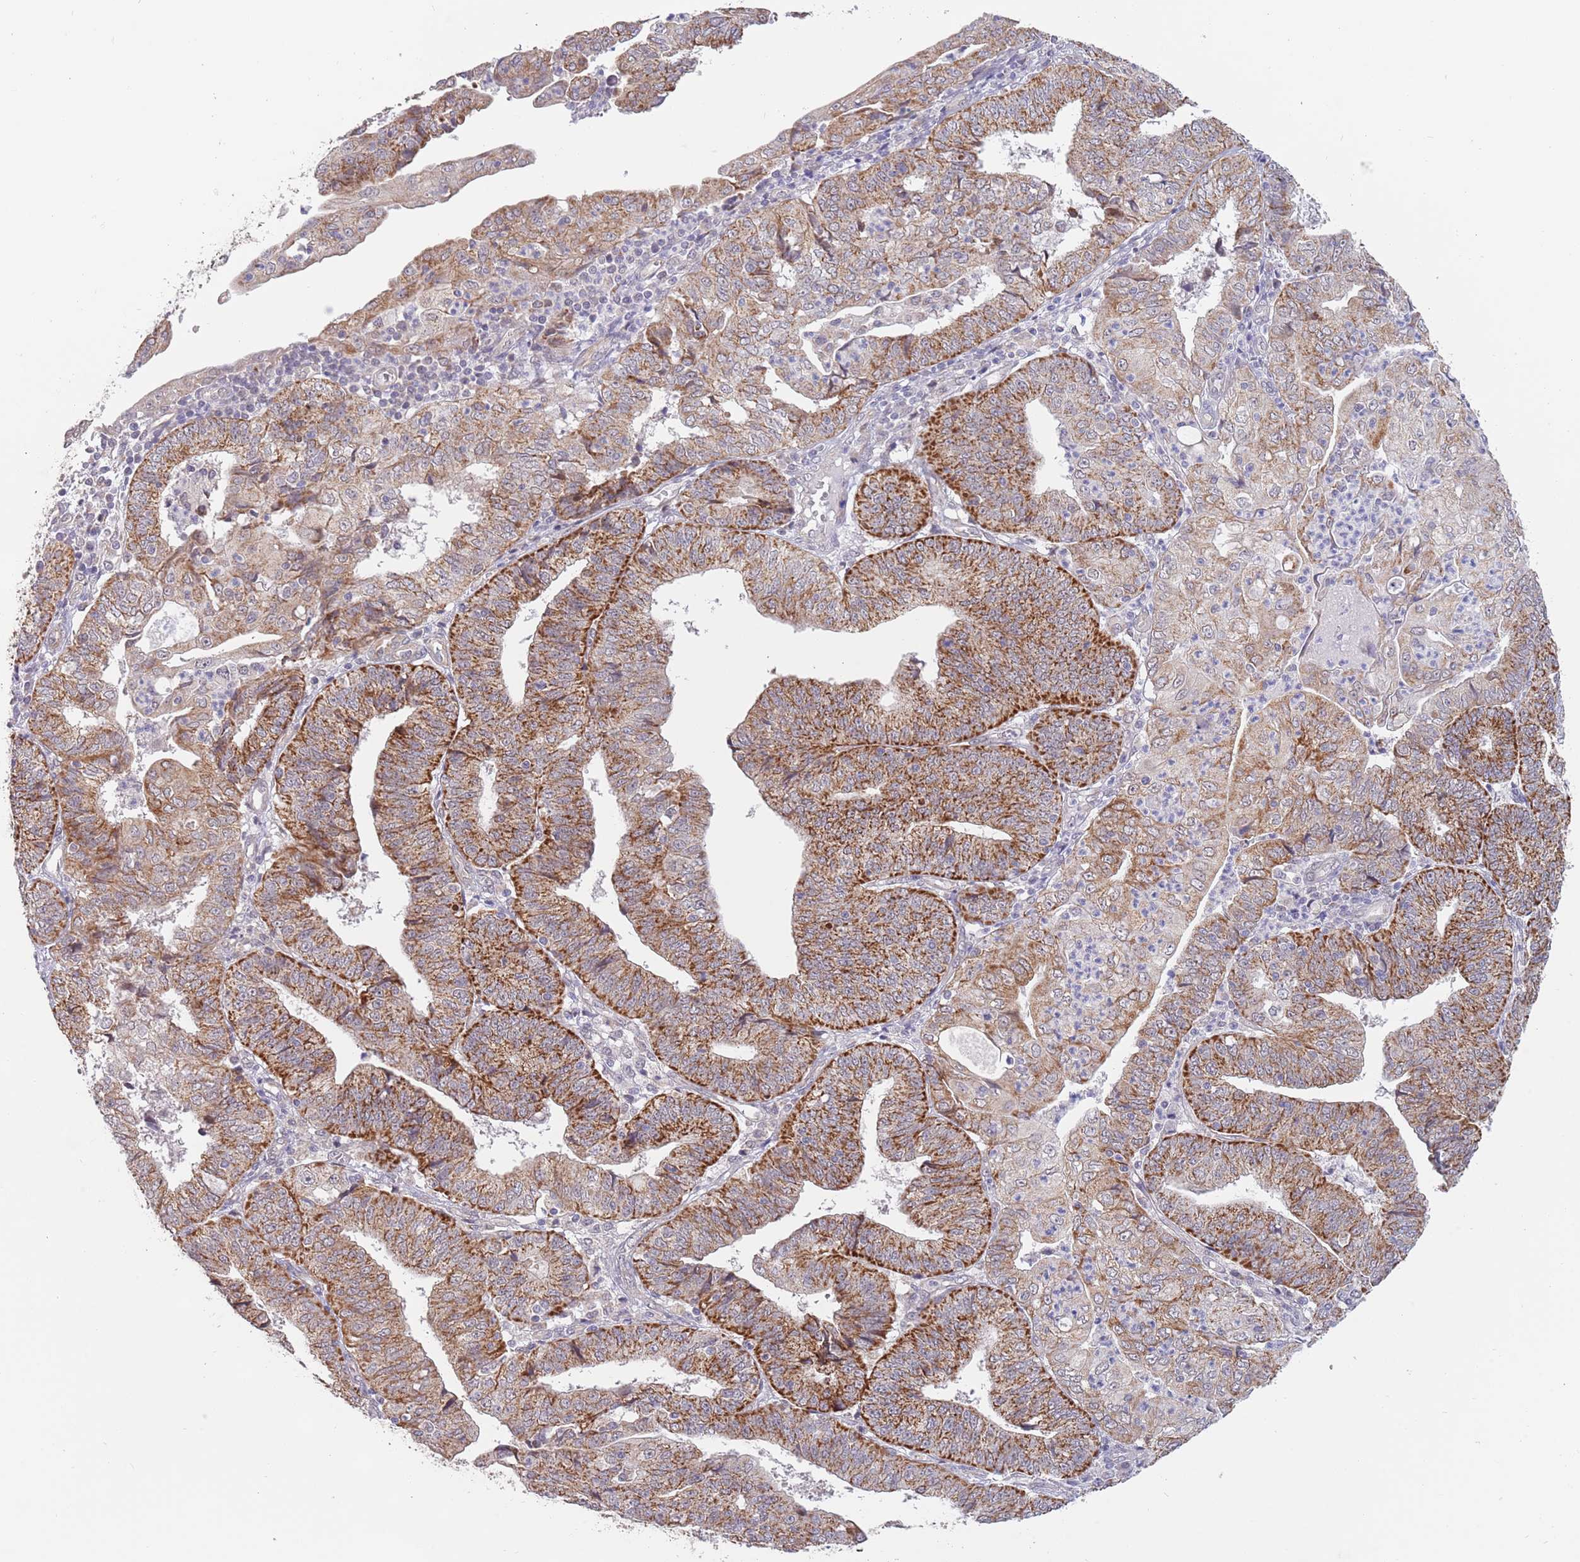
{"staining": {"intensity": "strong", "quantity": ">75%", "location": "cytoplasmic/membranous"}, "tissue": "endometrial cancer", "cell_type": "Tumor cells", "image_type": "cancer", "snomed": [{"axis": "morphology", "description": "Adenocarcinoma, NOS"}, {"axis": "topography", "description": "Endometrium"}], "caption": "Tumor cells reveal high levels of strong cytoplasmic/membranous expression in approximately >75% of cells in endometrial adenocarcinoma.", "gene": "UQCC3", "patient": {"sex": "female", "age": 56}}